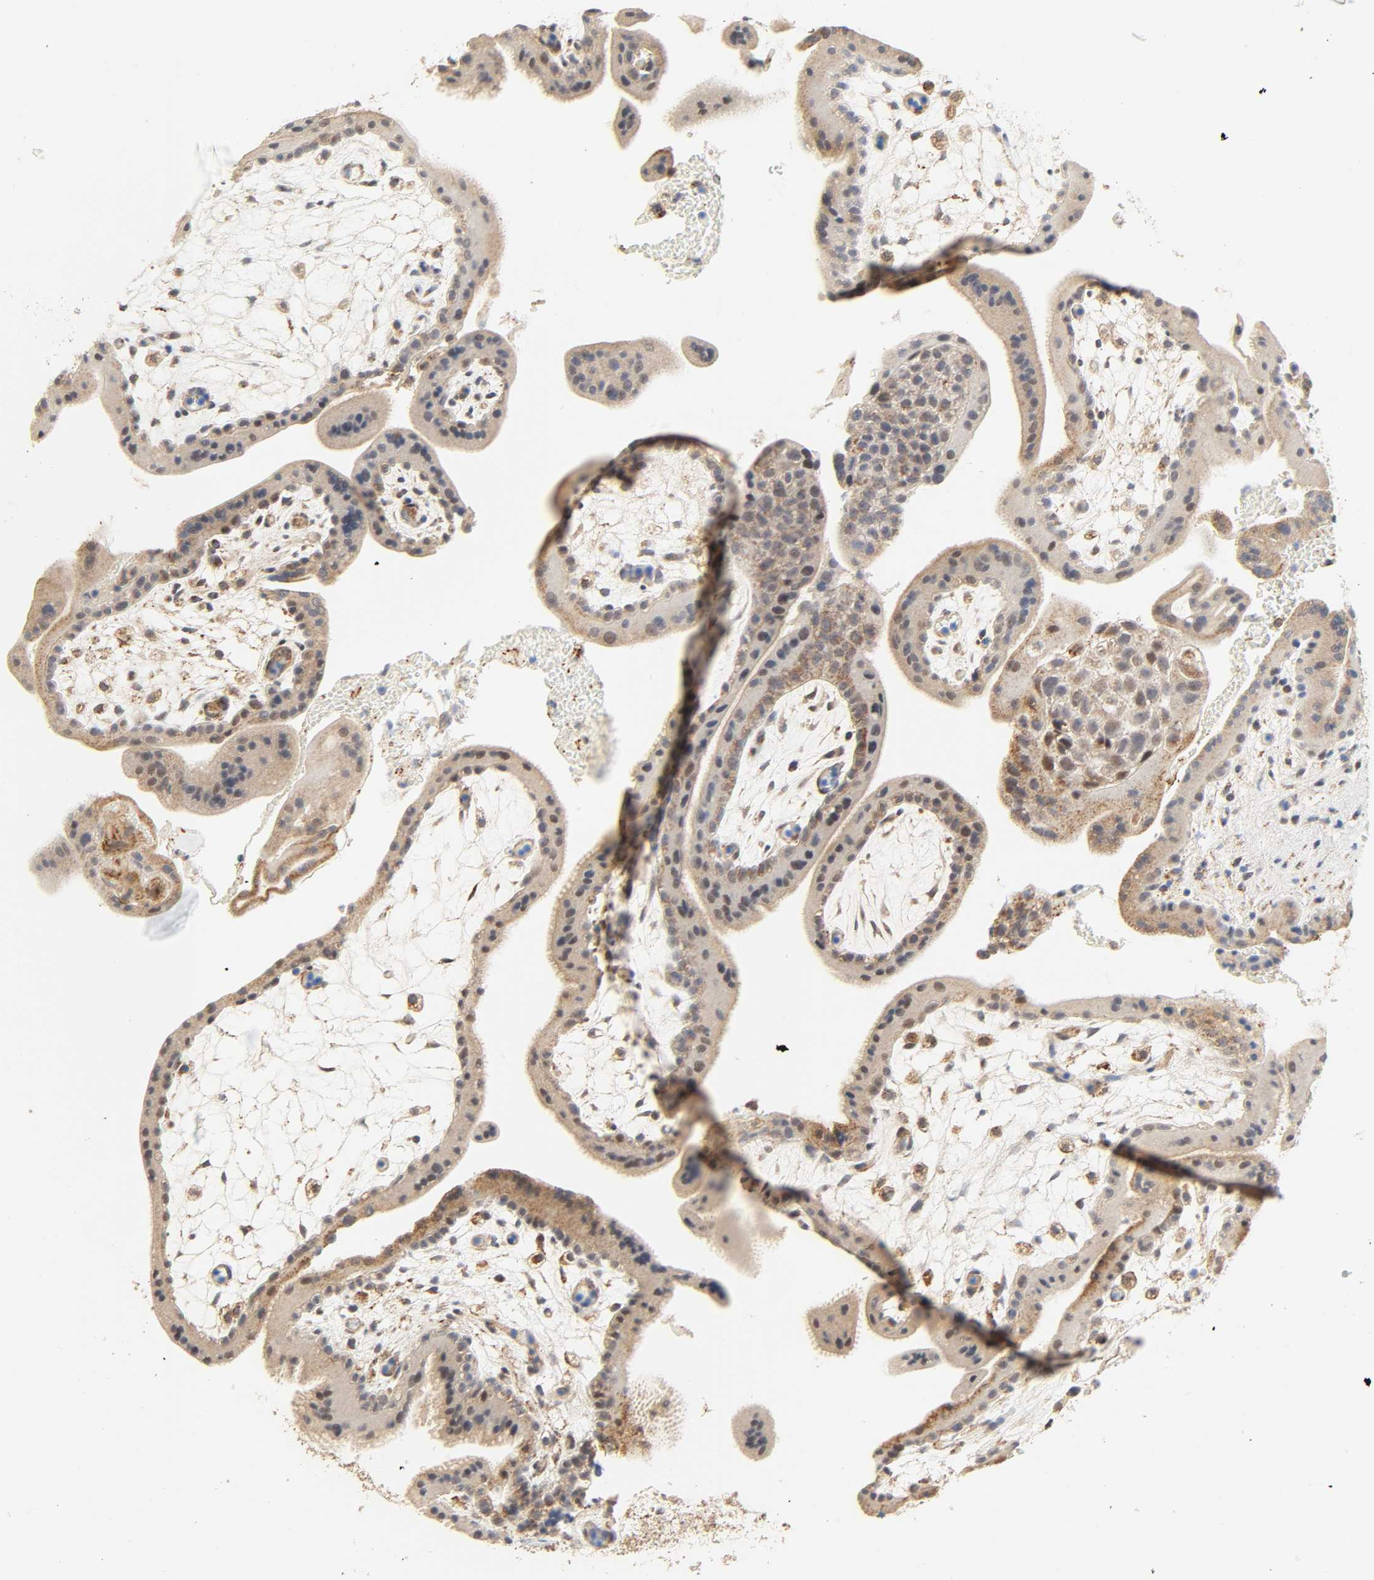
{"staining": {"intensity": "moderate", "quantity": ">75%", "location": "cytoplasmic/membranous"}, "tissue": "placenta", "cell_type": "Decidual cells", "image_type": "normal", "snomed": [{"axis": "morphology", "description": "Normal tissue, NOS"}, {"axis": "topography", "description": "Placenta"}], "caption": "An image of human placenta stained for a protein demonstrates moderate cytoplasmic/membranous brown staining in decidual cells. (Stains: DAB (3,3'-diaminobenzidine) in brown, nuclei in blue, Microscopy: brightfield microscopy at high magnification).", "gene": "ZMAT5", "patient": {"sex": "female", "age": 35}}